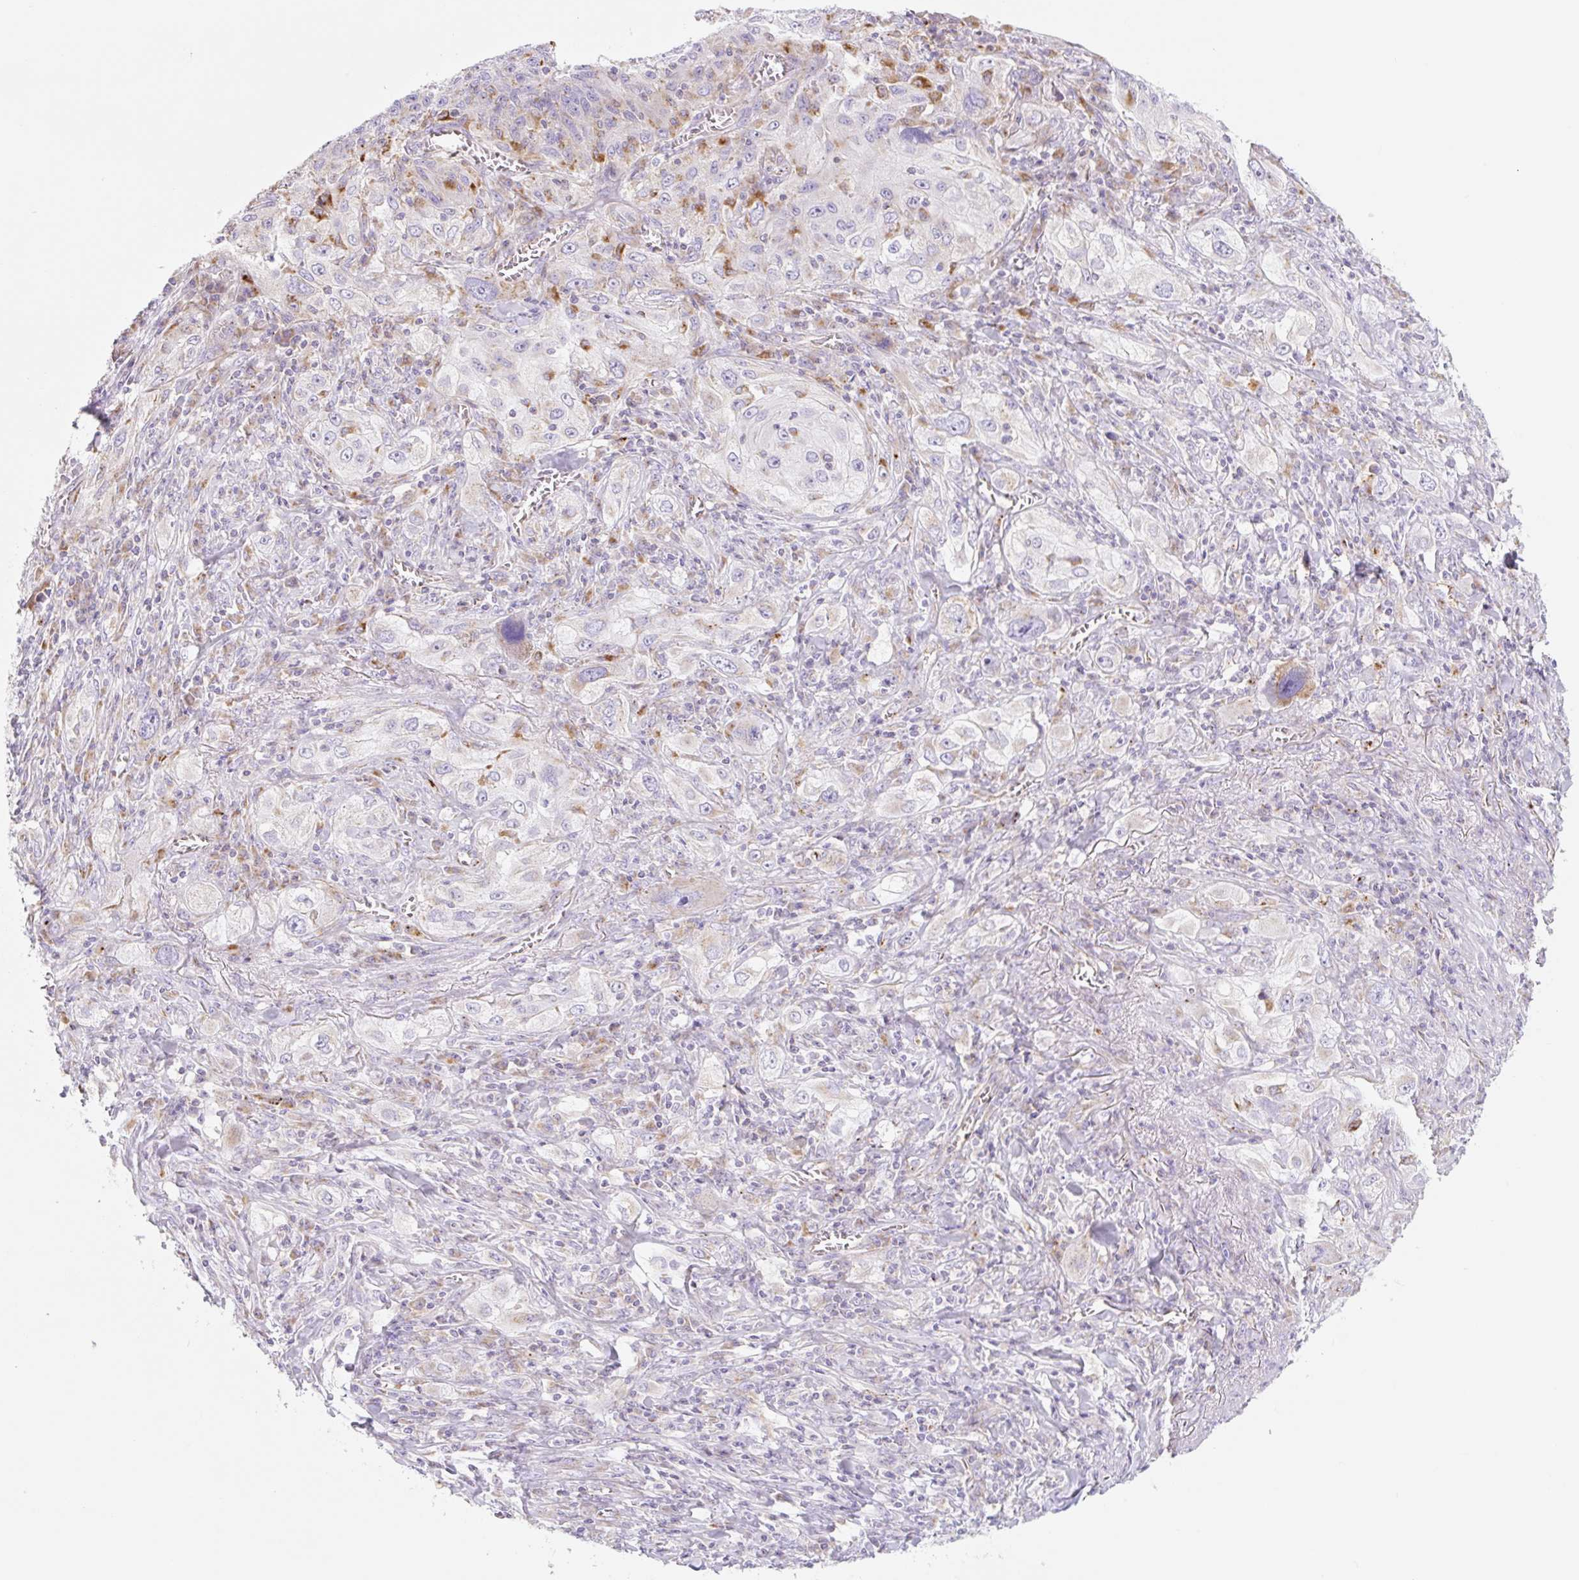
{"staining": {"intensity": "negative", "quantity": "none", "location": "none"}, "tissue": "lung cancer", "cell_type": "Tumor cells", "image_type": "cancer", "snomed": [{"axis": "morphology", "description": "Squamous cell carcinoma, NOS"}, {"axis": "topography", "description": "Lung"}], "caption": "An image of lung cancer stained for a protein exhibits no brown staining in tumor cells.", "gene": "CLEC3A", "patient": {"sex": "female", "age": 69}}